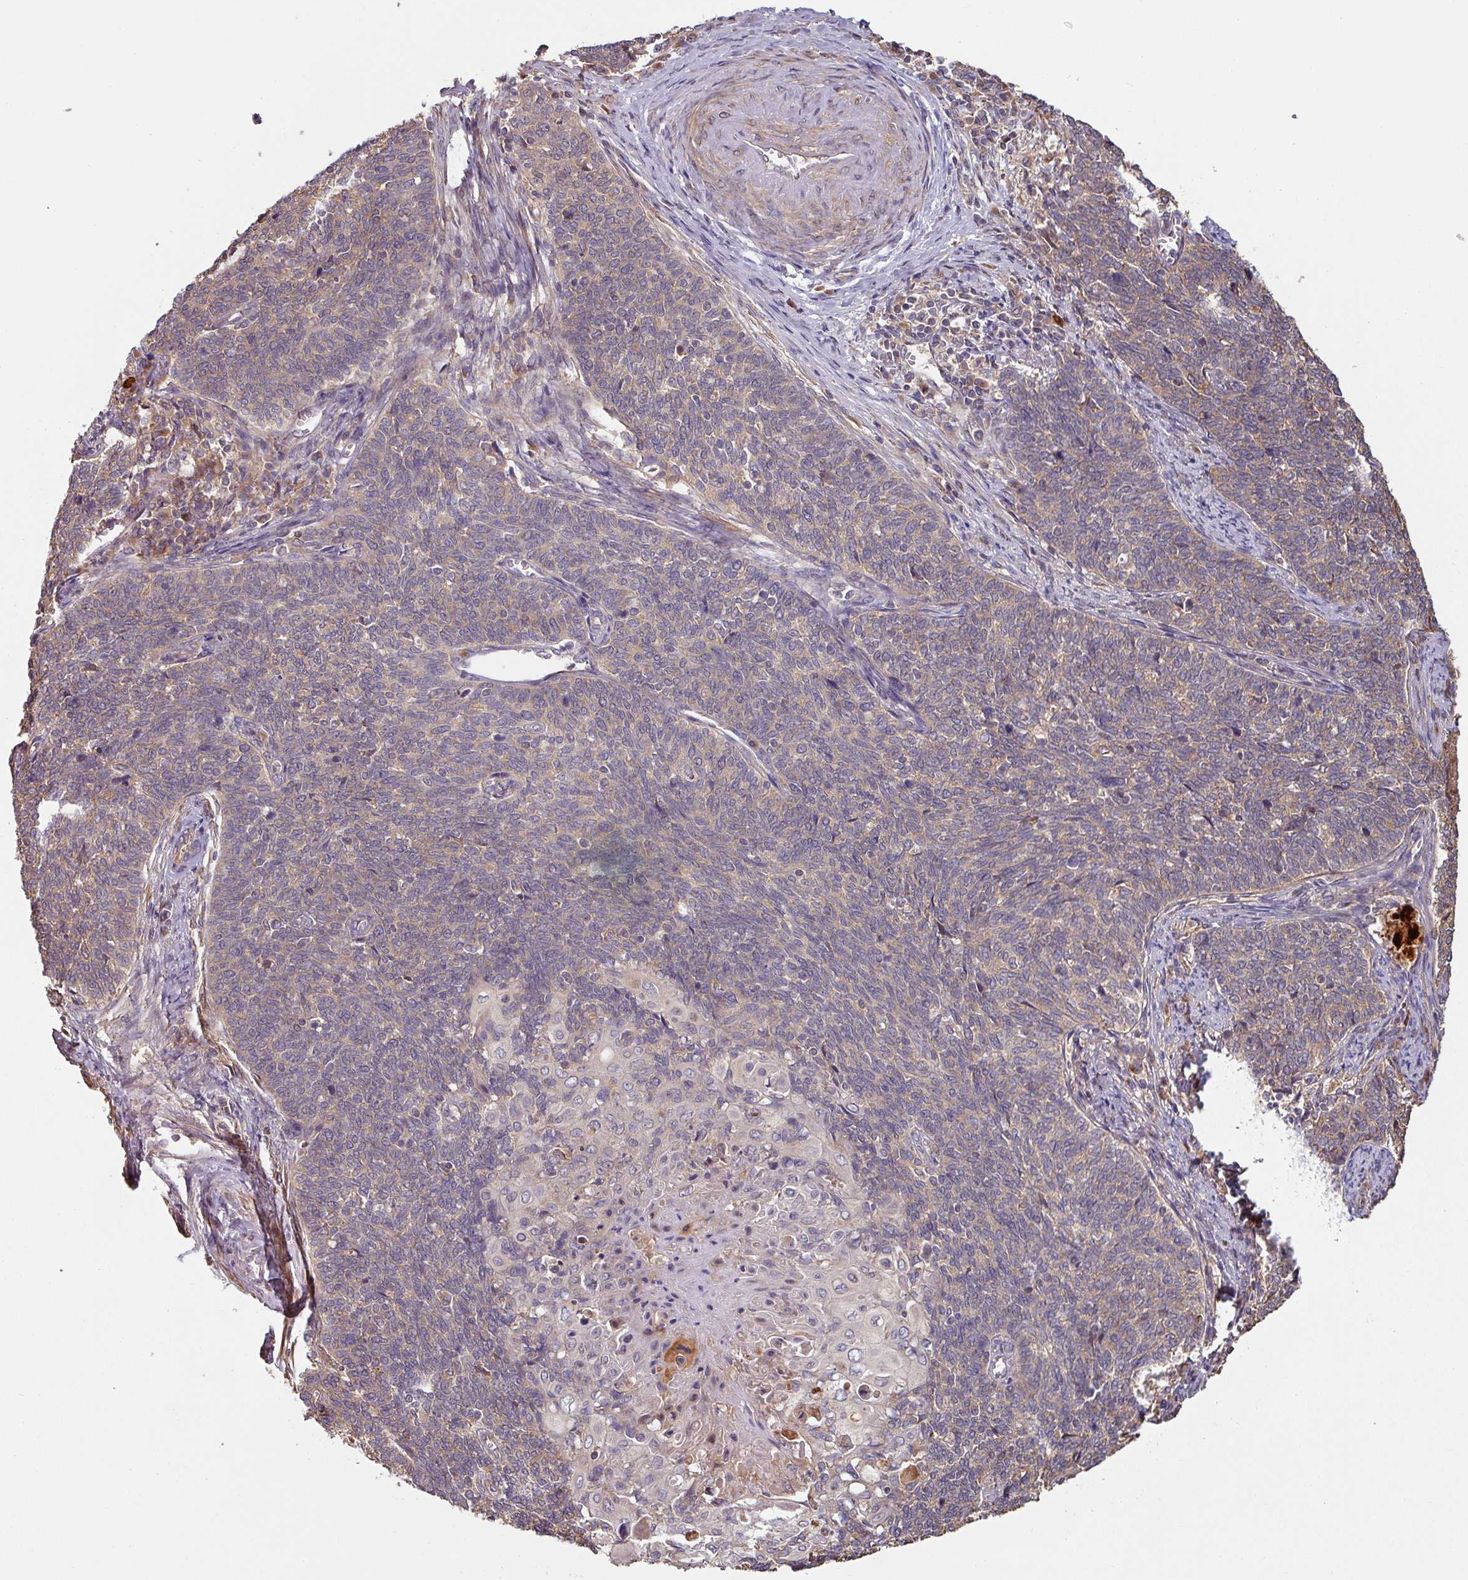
{"staining": {"intensity": "negative", "quantity": "none", "location": "none"}, "tissue": "cervical cancer", "cell_type": "Tumor cells", "image_type": "cancer", "snomed": [{"axis": "morphology", "description": "Squamous cell carcinoma, NOS"}, {"axis": "topography", "description": "Cervix"}], "caption": "An IHC micrograph of cervical cancer (squamous cell carcinoma) is shown. There is no staining in tumor cells of cervical cancer (squamous cell carcinoma).", "gene": "SIK1", "patient": {"sex": "female", "age": 39}}